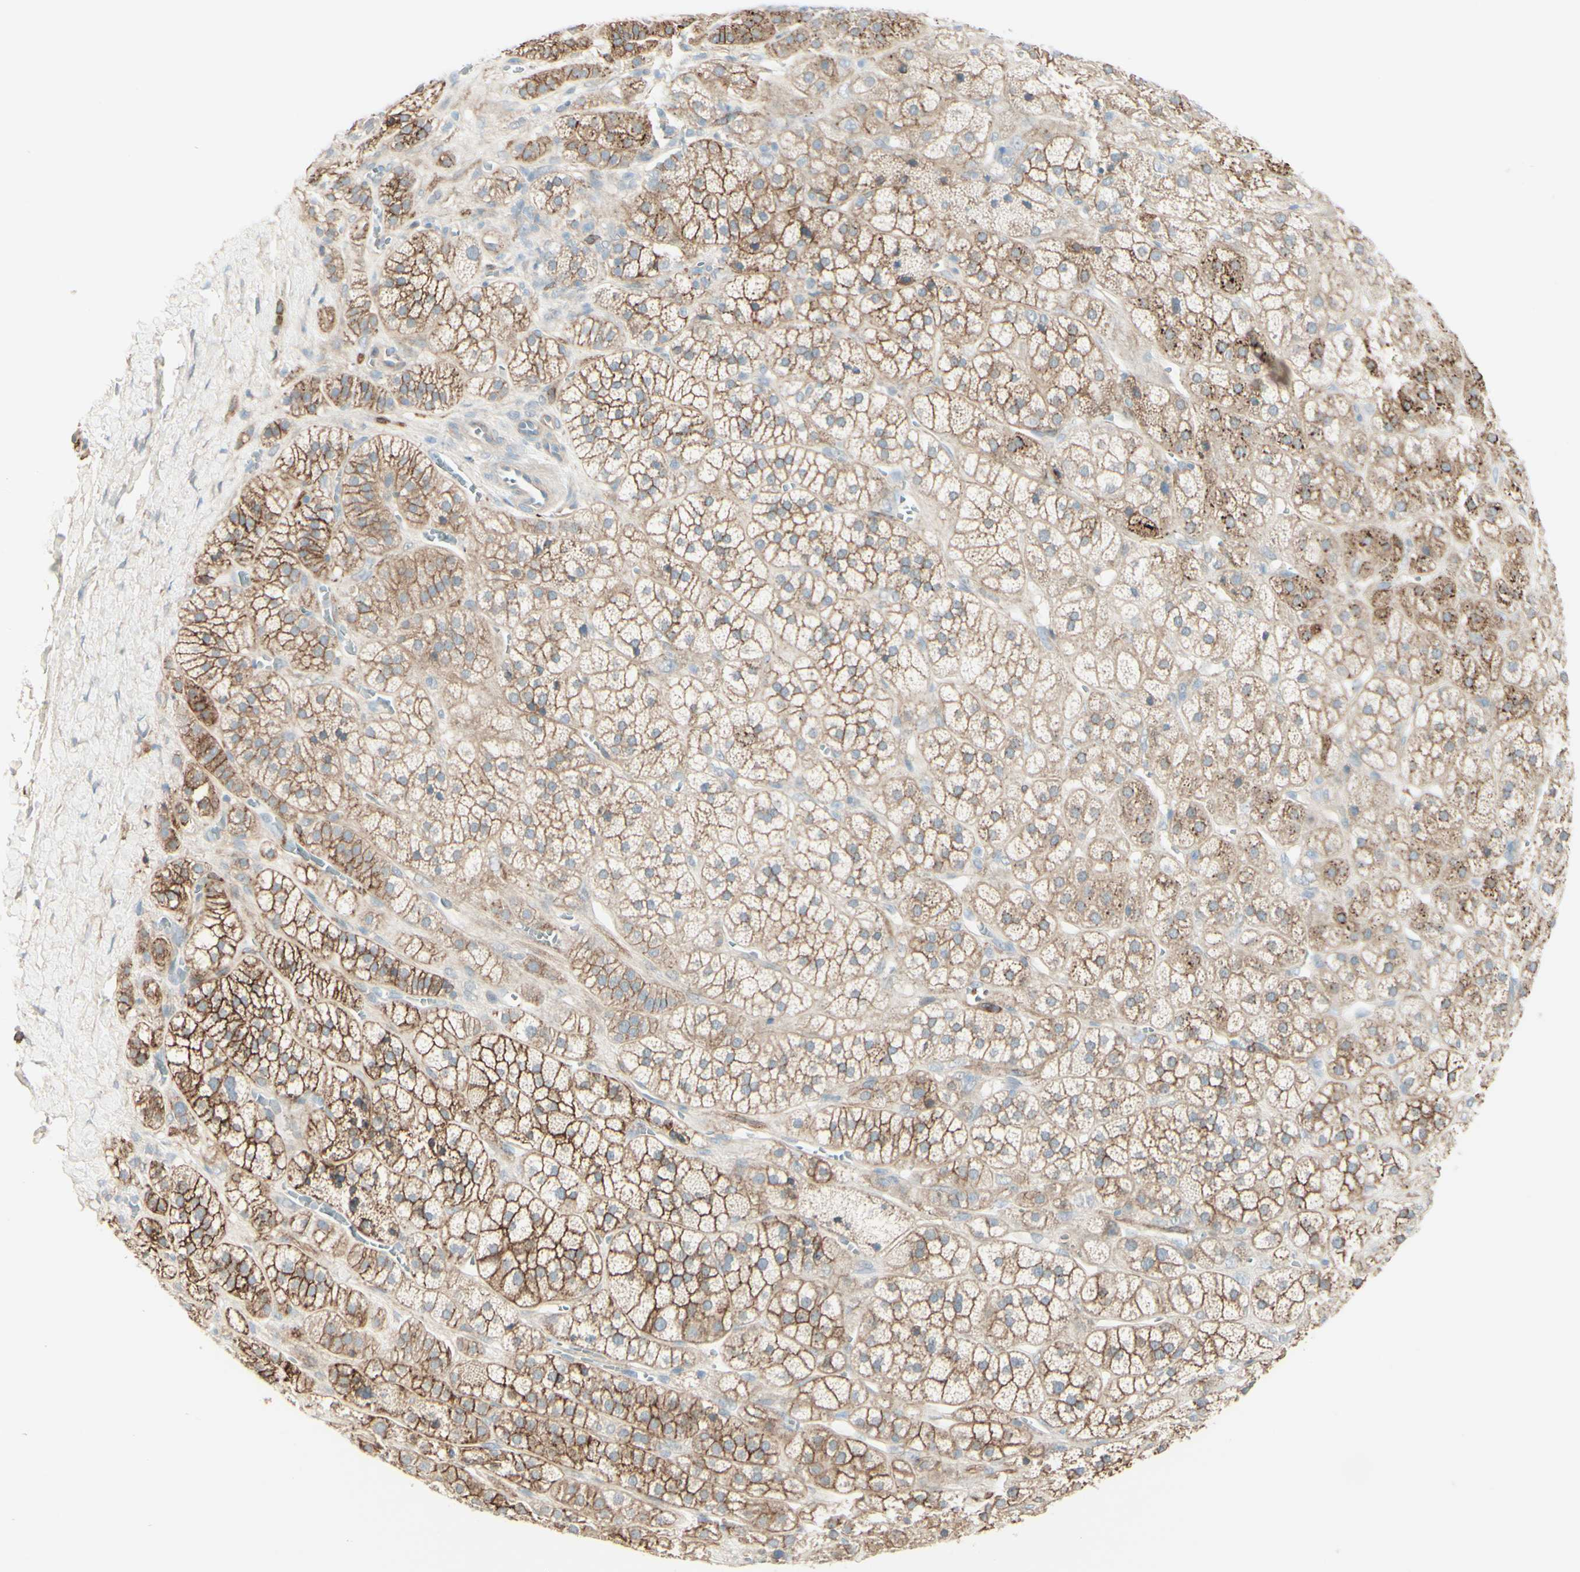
{"staining": {"intensity": "moderate", "quantity": ">75%", "location": "cytoplasmic/membranous"}, "tissue": "adrenal gland", "cell_type": "Glandular cells", "image_type": "normal", "snomed": [{"axis": "morphology", "description": "Normal tissue, NOS"}, {"axis": "topography", "description": "Adrenal gland"}], "caption": "IHC staining of unremarkable adrenal gland, which demonstrates medium levels of moderate cytoplasmic/membranous staining in about >75% of glandular cells indicating moderate cytoplasmic/membranous protein positivity. The staining was performed using DAB (brown) for protein detection and nuclei were counterstained in hematoxylin (blue).", "gene": "RNF149", "patient": {"sex": "male", "age": 56}}